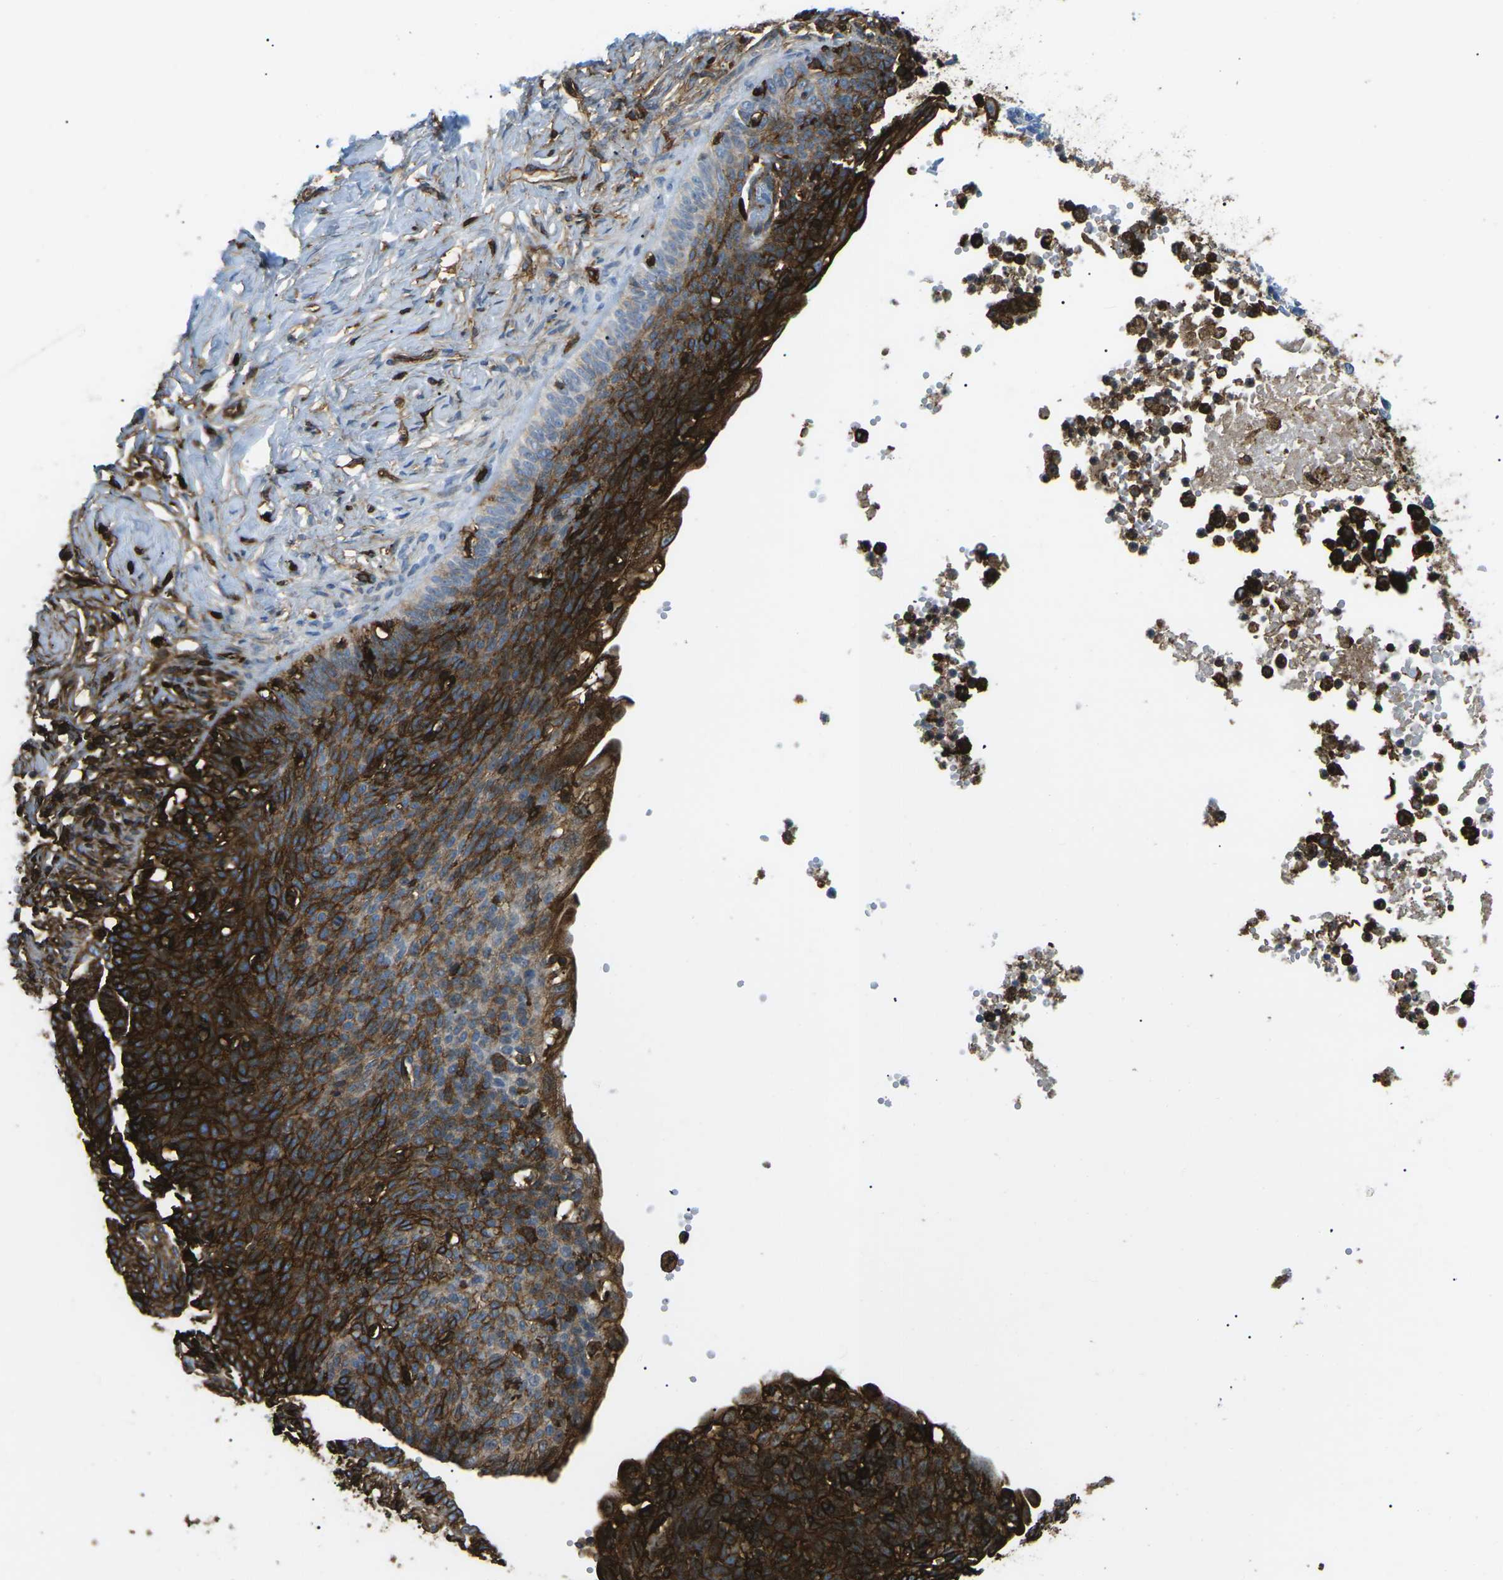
{"staining": {"intensity": "strong", "quantity": ">75%", "location": "cytoplasmic/membranous"}, "tissue": "skin cancer", "cell_type": "Tumor cells", "image_type": "cancer", "snomed": [{"axis": "morphology", "description": "Normal tissue, NOS"}, {"axis": "morphology", "description": "Basal cell carcinoma"}, {"axis": "topography", "description": "Skin"}], "caption": "Protein staining of basal cell carcinoma (skin) tissue exhibits strong cytoplasmic/membranous staining in about >75% of tumor cells. The staining is performed using DAB (3,3'-diaminobenzidine) brown chromogen to label protein expression. The nuclei are counter-stained blue using hematoxylin.", "gene": "HLA-B", "patient": {"sex": "male", "age": 87}}